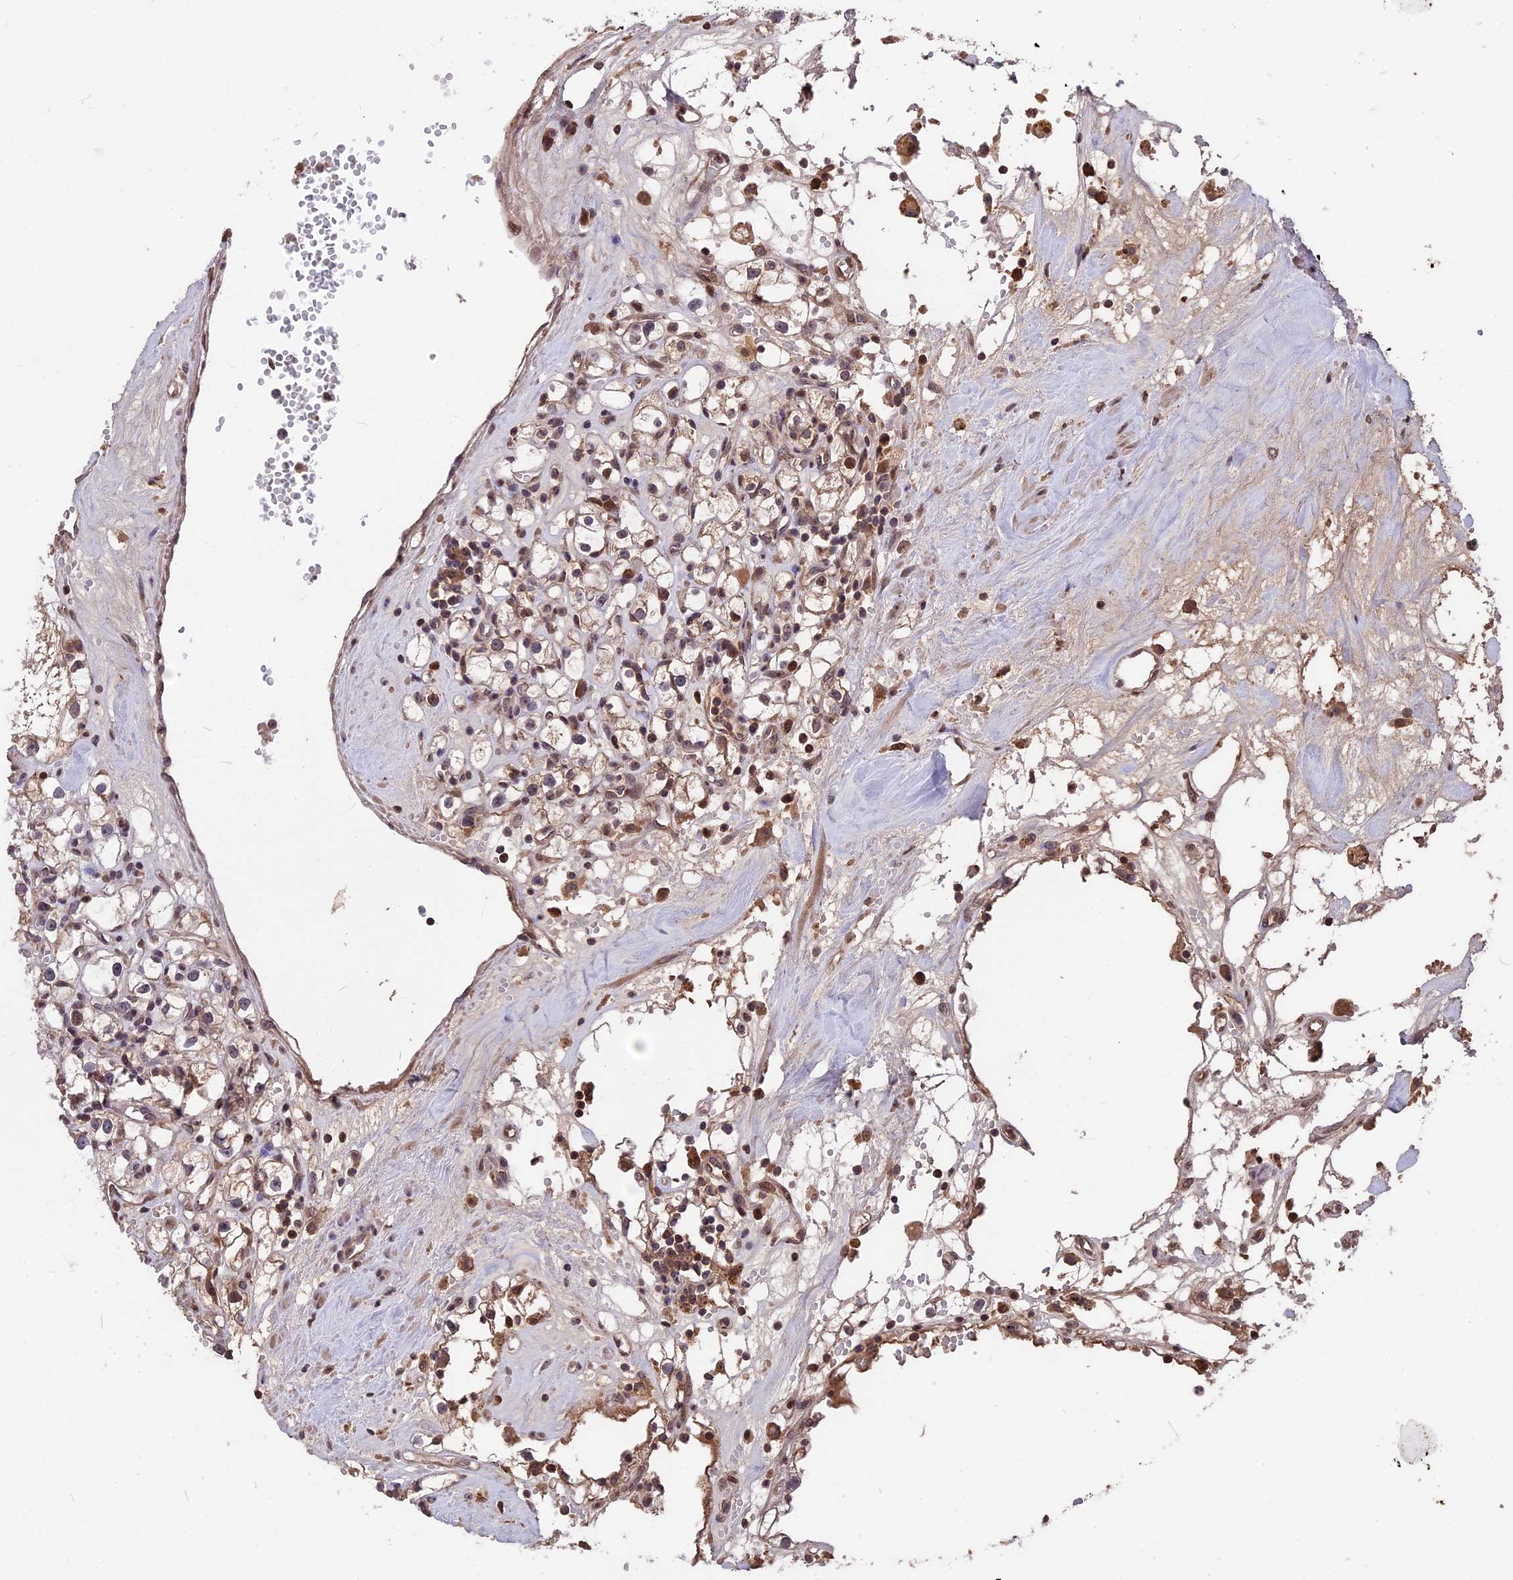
{"staining": {"intensity": "weak", "quantity": "<25%", "location": "nuclear"}, "tissue": "renal cancer", "cell_type": "Tumor cells", "image_type": "cancer", "snomed": [{"axis": "morphology", "description": "Adenocarcinoma, NOS"}, {"axis": "topography", "description": "Kidney"}], "caption": "The micrograph exhibits no significant expression in tumor cells of renal cancer (adenocarcinoma). (DAB immunohistochemistry with hematoxylin counter stain).", "gene": "ZNF598", "patient": {"sex": "male", "age": 56}}